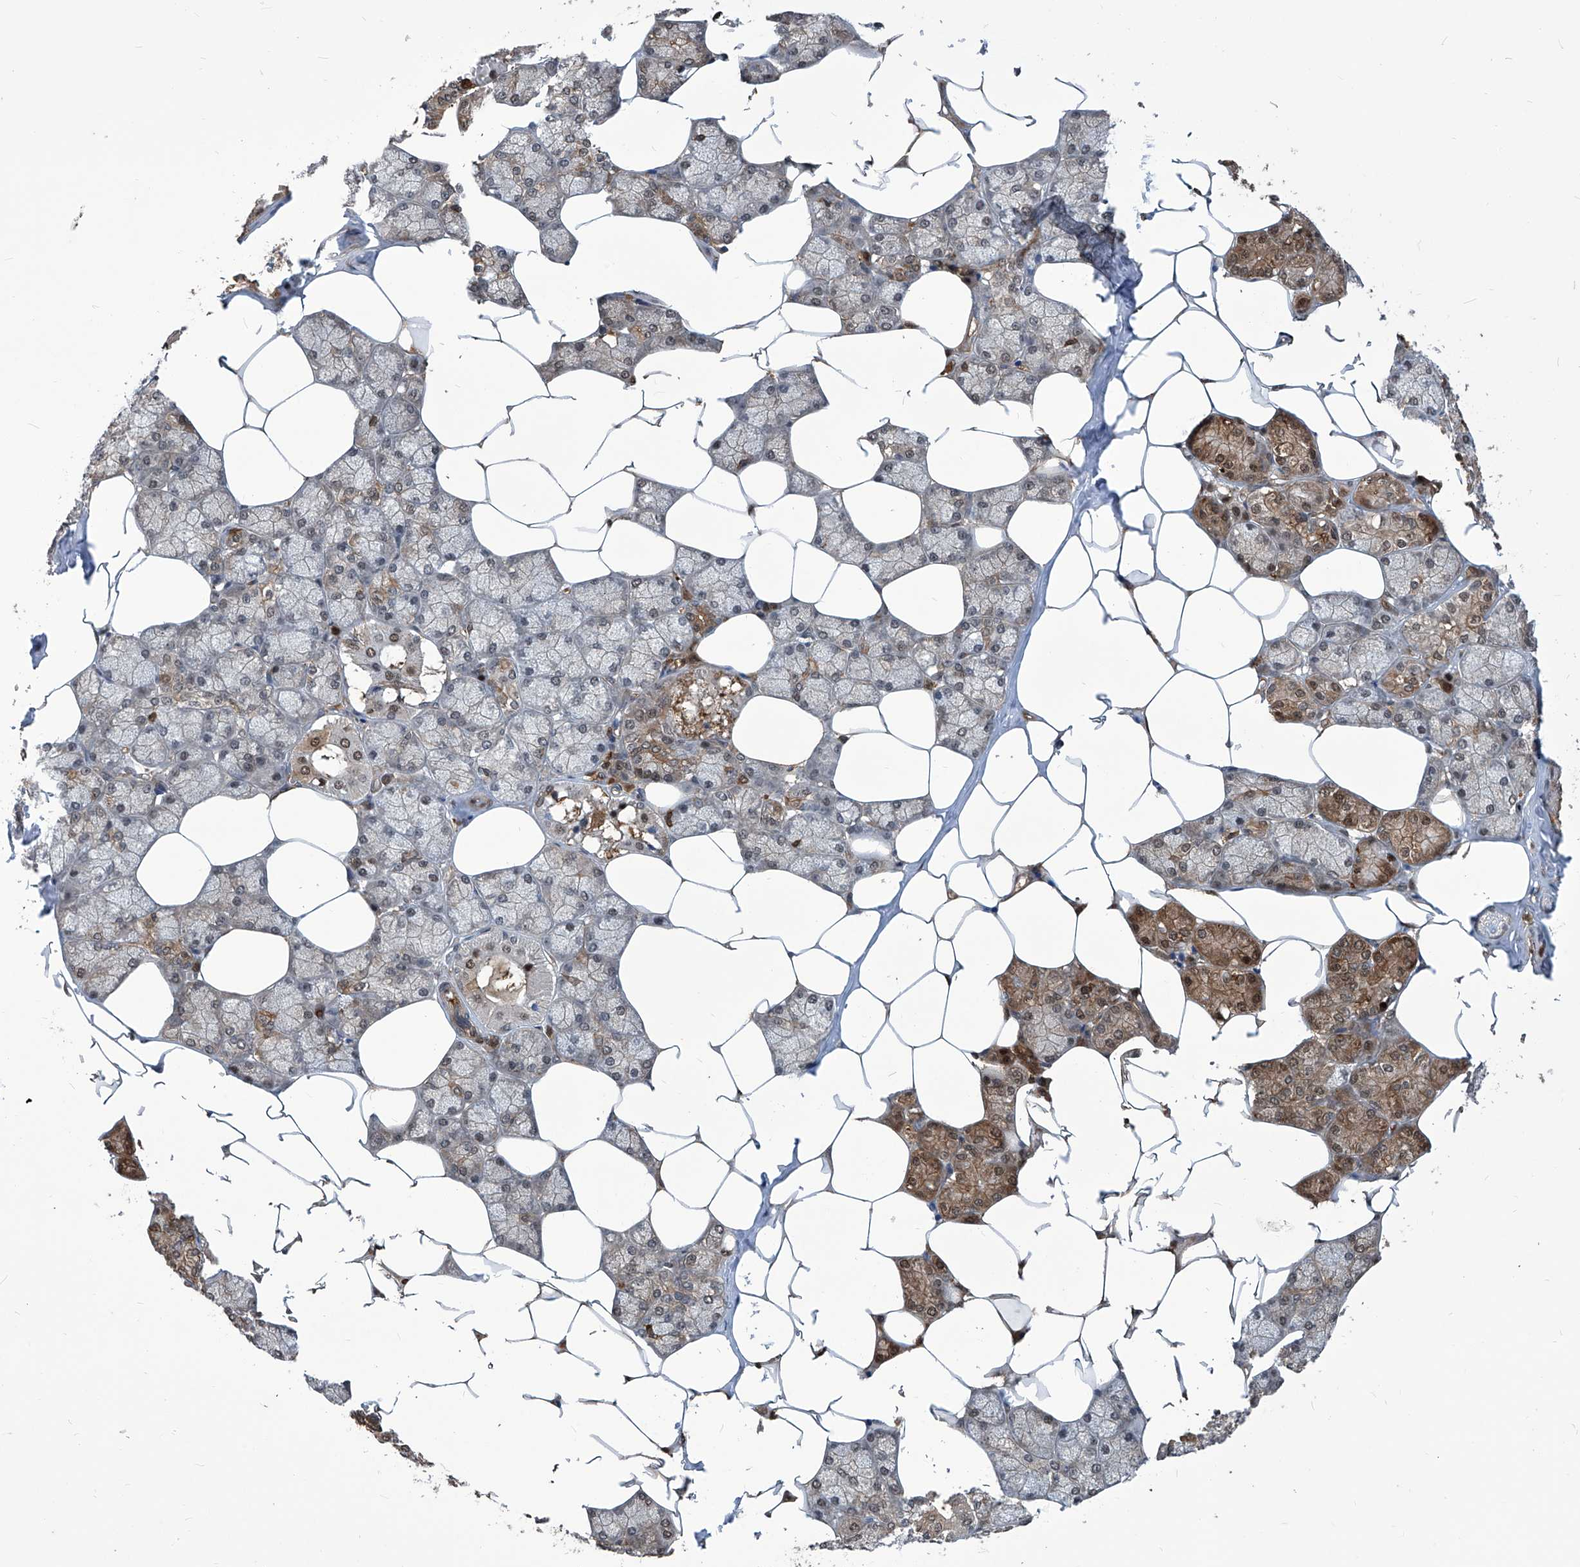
{"staining": {"intensity": "moderate", "quantity": "25%-75%", "location": "cytoplasmic/membranous,nuclear"}, "tissue": "salivary gland", "cell_type": "Glandular cells", "image_type": "normal", "snomed": [{"axis": "morphology", "description": "Normal tissue, NOS"}, {"axis": "topography", "description": "Salivary gland"}], "caption": "A brown stain labels moderate cytoplasmic/membranous,nuclear expression of a protein in glandular cells of normal human salivary gland. The staining was performed using DAB (3,3'-diaminobenzidine), with brown indicating positive protein expression. Nuclei are stained blue with hematoxylin.", "gene": "PSMB1", "patient": {"sex": "male", "age": 62}}